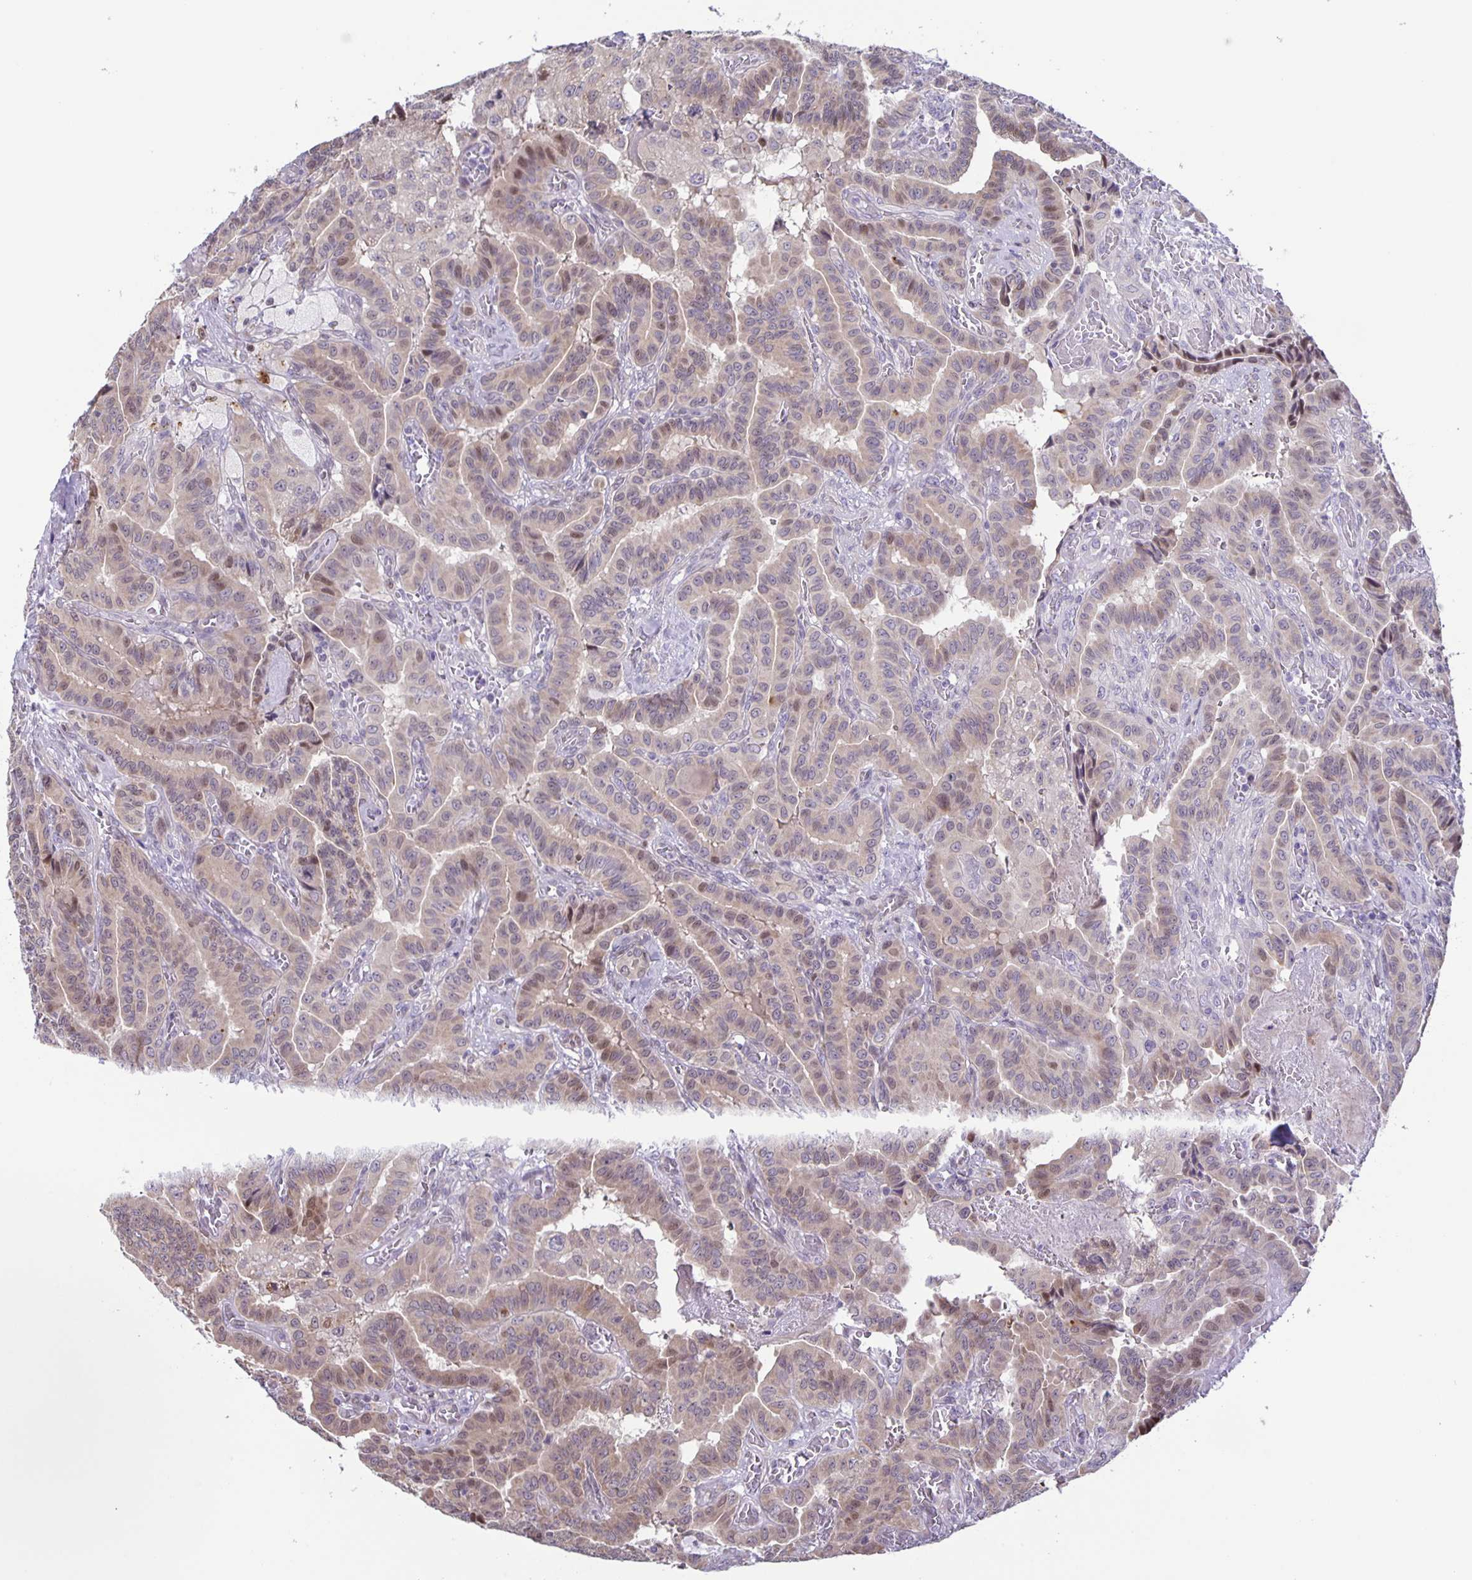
{"staining": {"intensity": "weak", "quantity": ">75%", "location": "cytoplasmic/membranous,nuclear"}, "tissue": "thyroid cancer", "cell_type": "Tumor cells", "image_type": "cancer", "snomed": [{"axis": "morphology", "description": "Papillary adenocarcinoma, NOS"}, {"axis": "morphology", "description": "Papillary adenoma metastatic"}, {"axis": "topography", "description": "Thyroid gland"}], "caption": "This is a histology image of immunohistochemistry staining of papillary adenocarcinoma (thyroid), which shows weak positivity in the cytoplasmic/membranous and nuclear of tumor cells.", "gene": "MAPK12", "patient": {"sex": "male", "age": 87}}